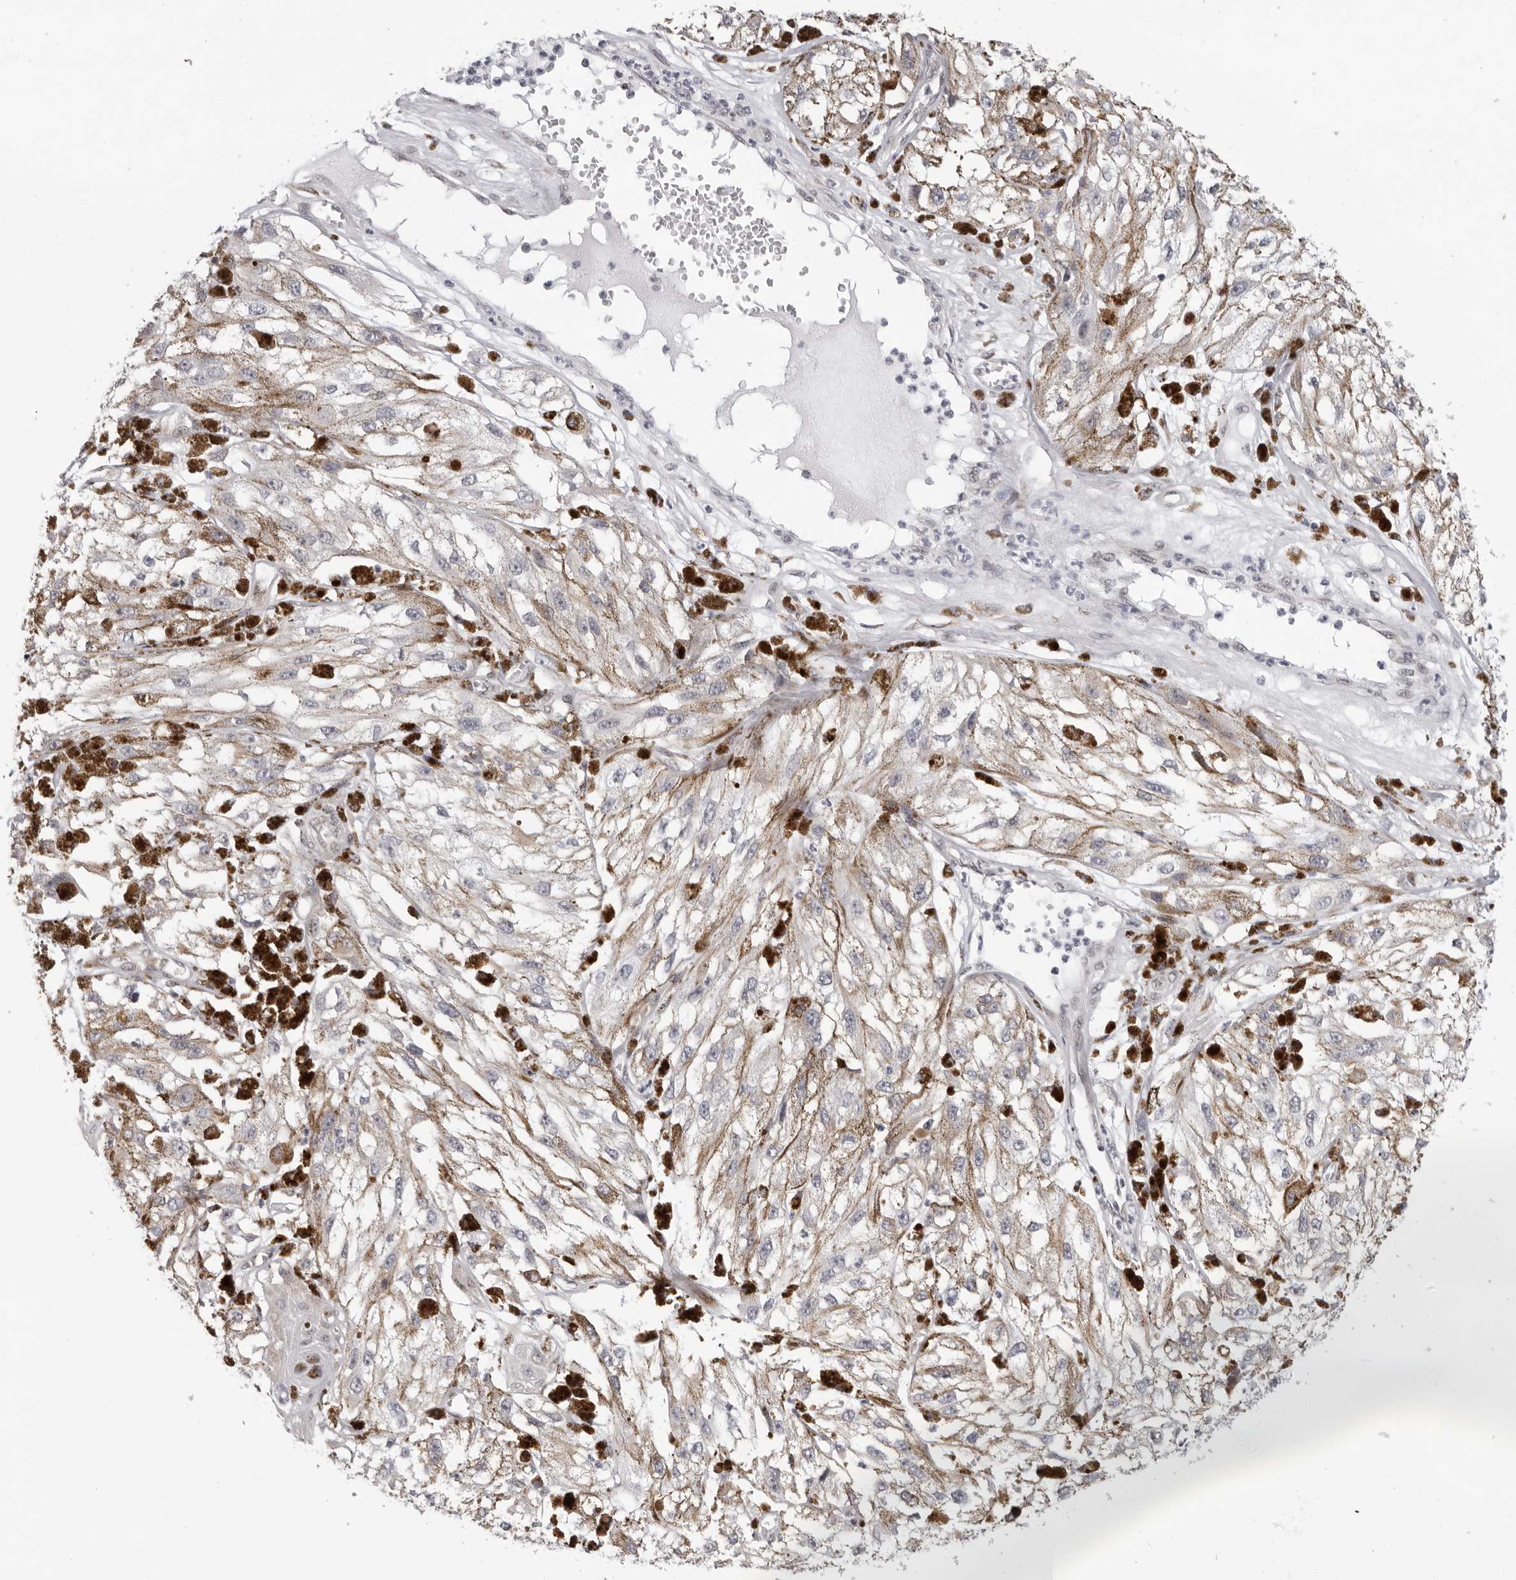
{"staining": {"intensity": "negative", "quantity": "none", "location": "none"}, "tissue": "melanoma", "cell_type": "Tumor cells", "image_type": "cancer", "snomed": [{"axis": "morphology", "description": "Malignant melanoma, NOS"}, {"axis": "topography", "description": "Skin"}], "caption": "DAB immunohistochemical staining of human melanoma reveals no significant positivity in tumor cells. Brightfield microscopy of immunohistochemistry stained with DAB (3,3'-diaminobenzidine) (brown) and hematoxylin (blue), captured at high magnification.", "gene": "CASP7", "patient": {"sex": "male", "age": 88}}